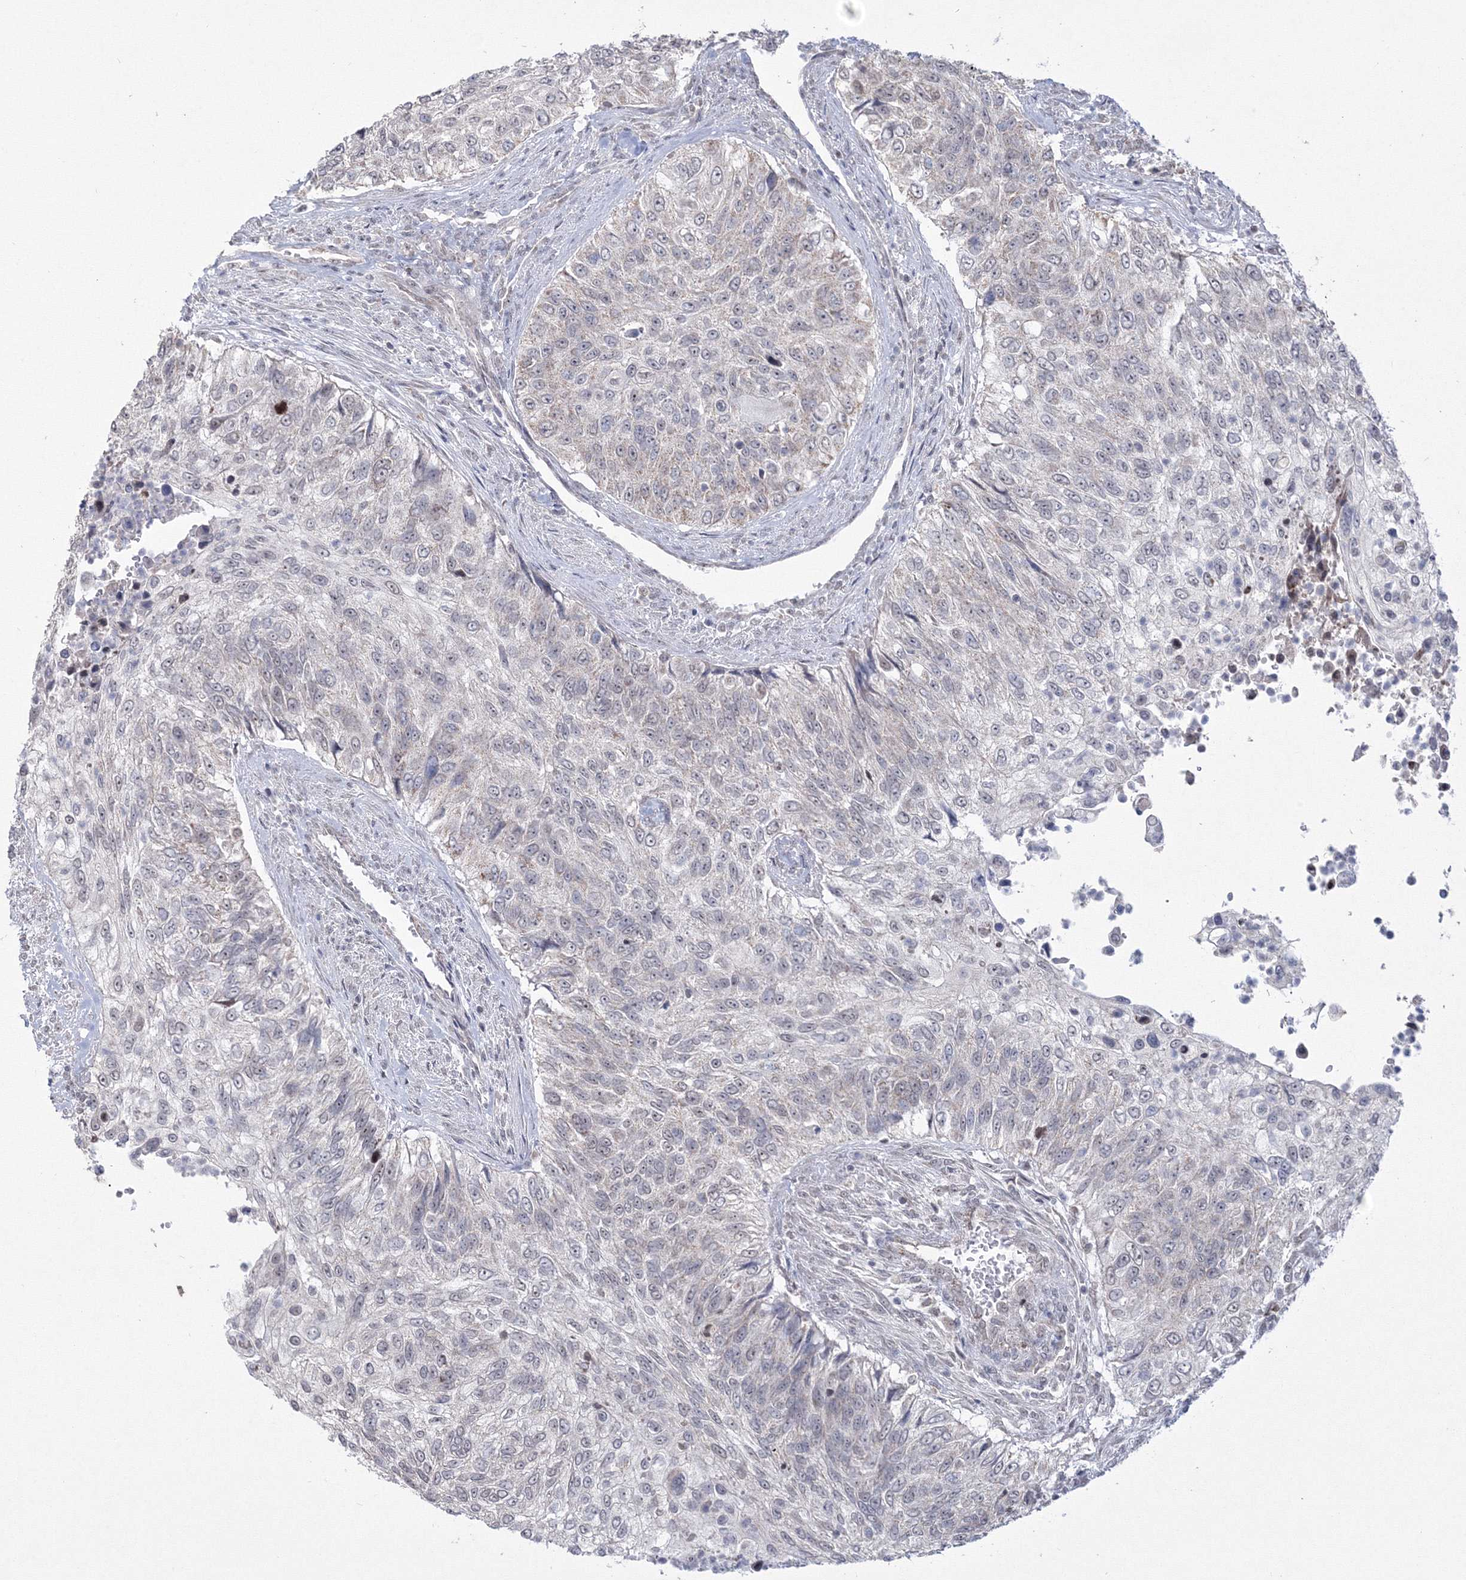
{"staining": {"intensity": "weak", "quantity": "<25%", "location": "nuclear"}, "tissue": "urothelial cancer", "cell_type": "Tumor cells", "image_type": "cancer", "snomed": [{"axis": "morphology", "description": "Urothelial carcinoma, High grade"}, {"axis": "topography", "description": "Urinary bladder"}], "caption": "A photomicrograph of high-grade urothelial carcinoma stained for a protein exhibits no brown staining in tumor cells.", "gene": "GRSF1", "patient": {"sex": "female", "age": 60}}